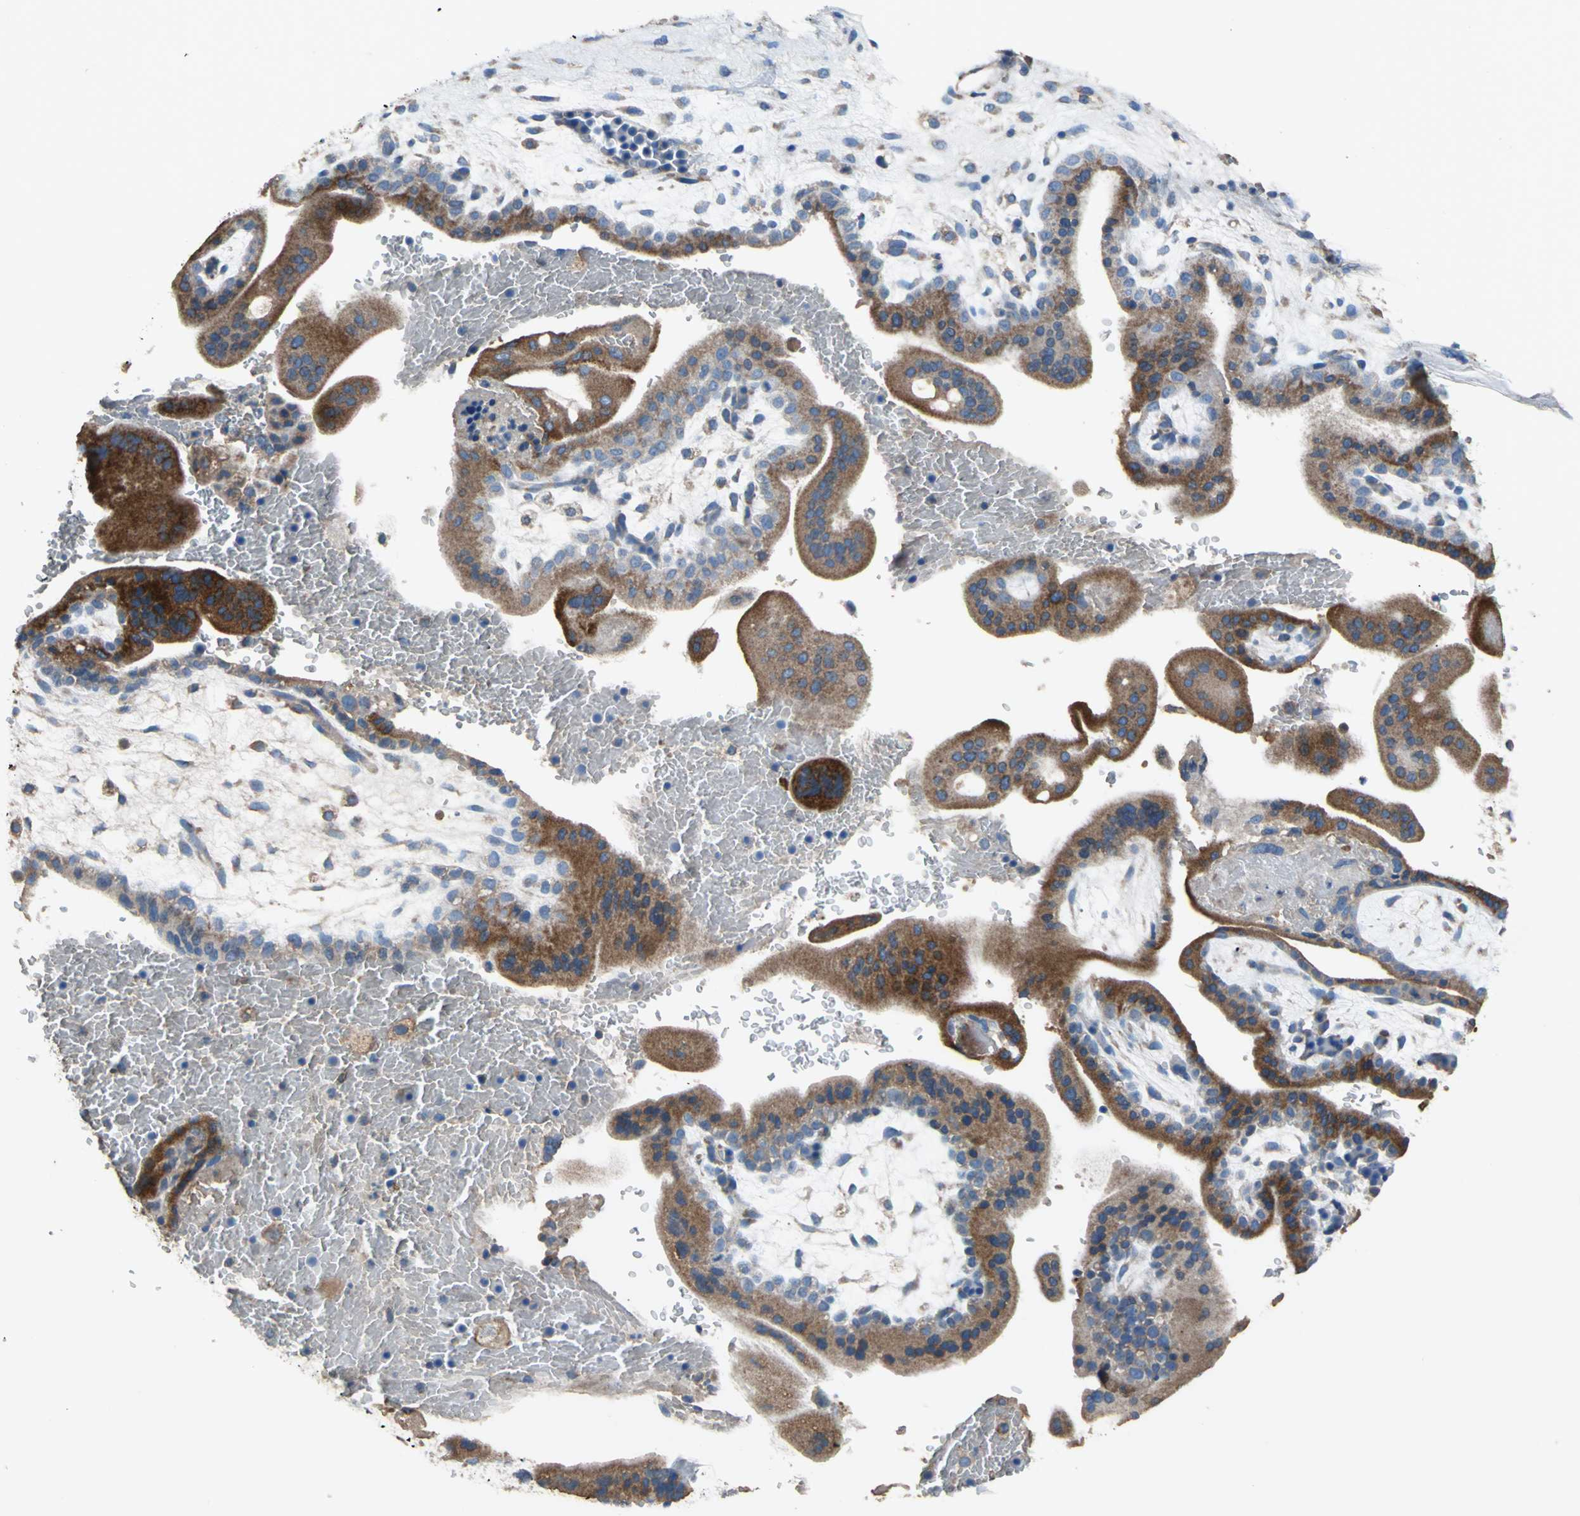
{"staining": {"intensity": "moderate", "quantity": ">75%", "location": "cytoplasmic/membranous"}, "tissue": "placenta", "cell_type": "Decidual cells", "image_type": "normal", "snomed": [{"axis": "morphology", "description": "Normal tissue, NOS"}, {"axis": "topography", "description": "Placenta"}], "caption": "IHC of unremarkable placenta exhibits medium levels of moderate cytoplasmic/membranous staining in approximately >75% of decidual cells.", "gene": "HEPH", "patient": {"sex": "female", "age": 35}}